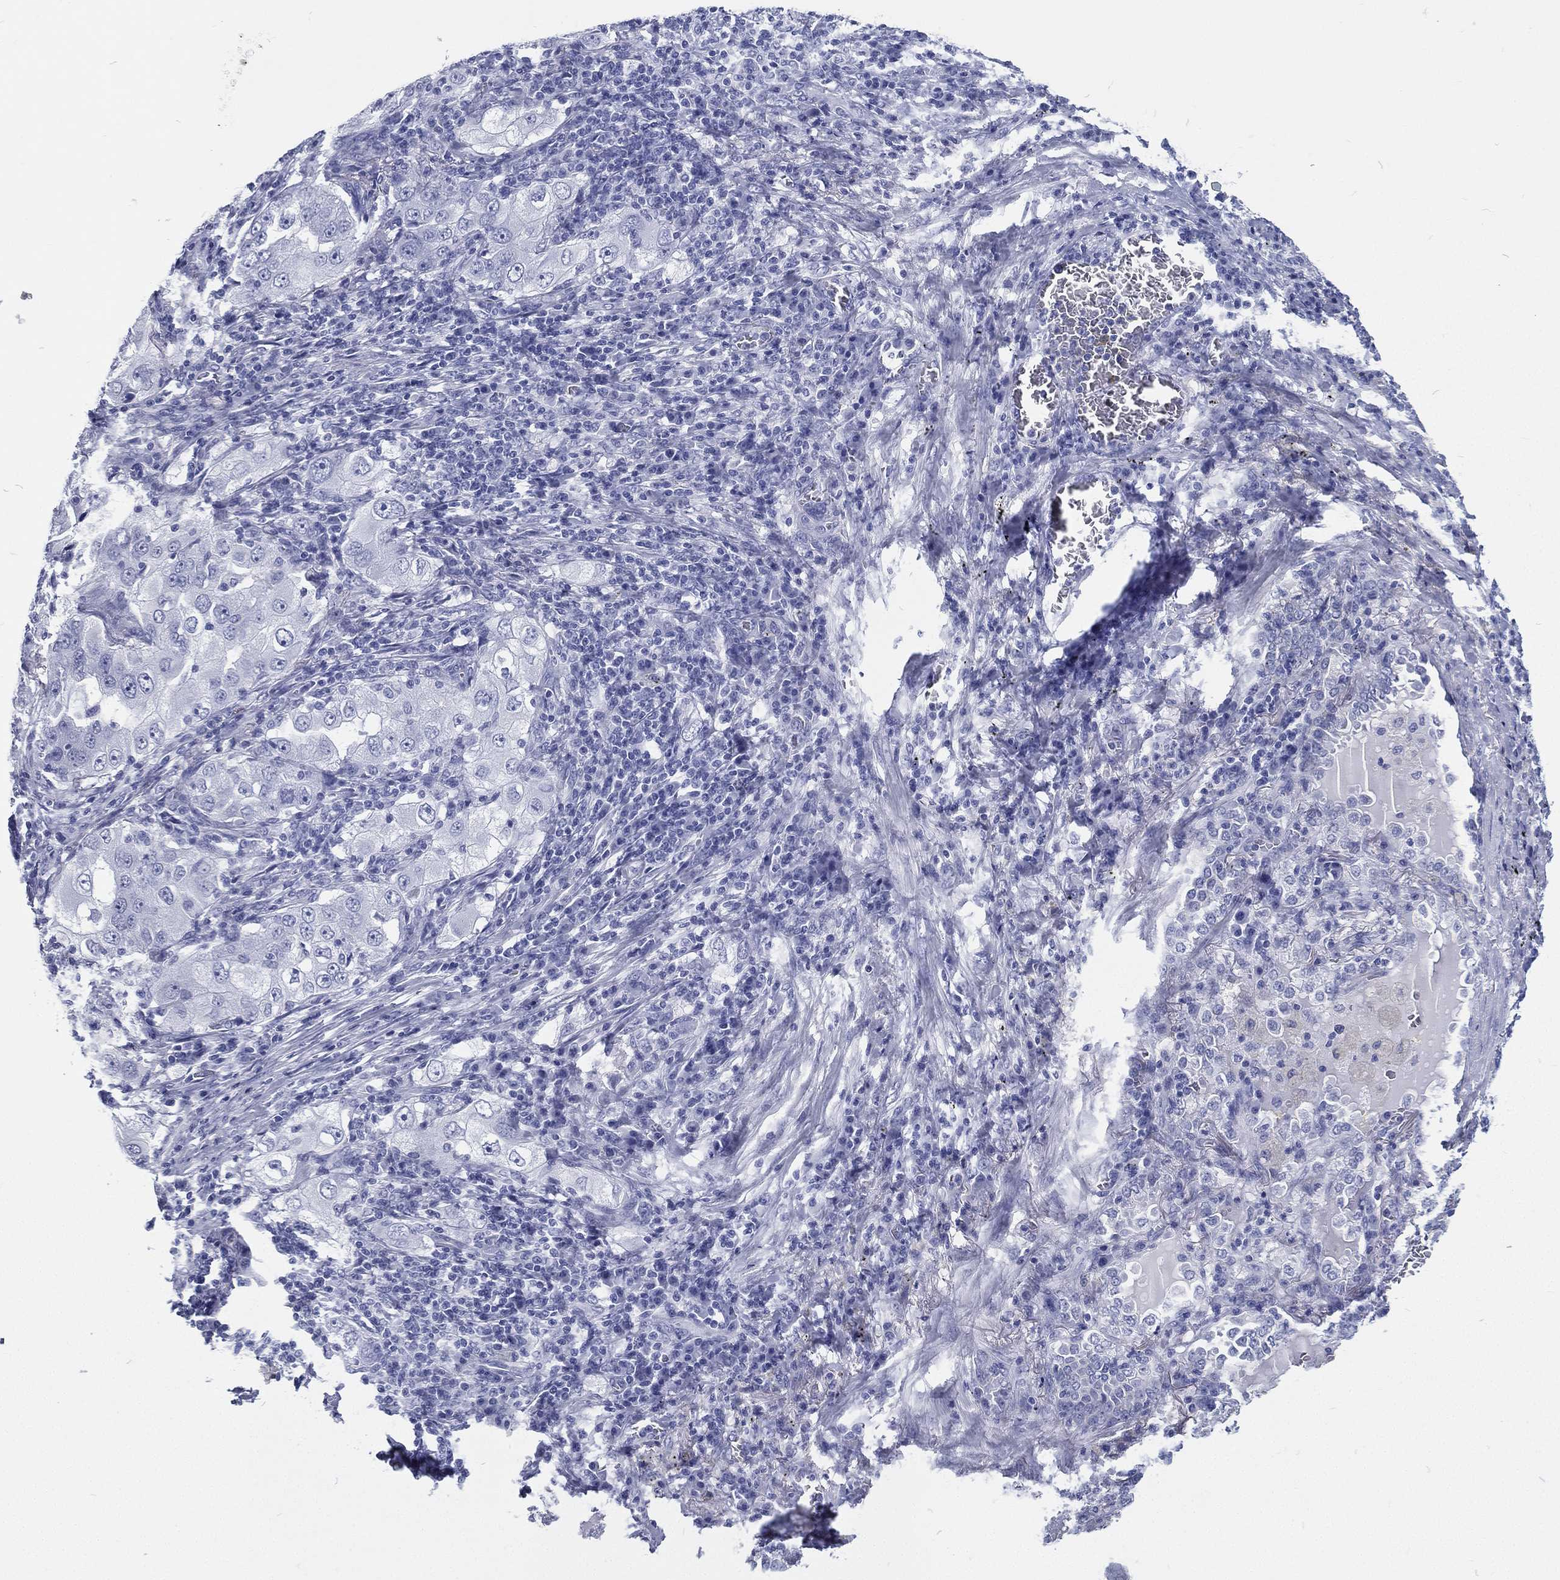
{"staining": {"intensity": "negative", "quantity": "none", "location": "none"}, "tissue": "lung cancer", "cell_type": "Tumor cells", "image_type": "cancer", "snomed": [{"axis": "morphology", "description": "Adenocarcinoma, NOS"}, {"axis": "topography", "description": "Lung"}], "caption": "A histopathology image of human lung cancer is negative for staining in tumor cells.", "gene": "RSPH4A", "patient": {"sex": "female", "age": 61}}